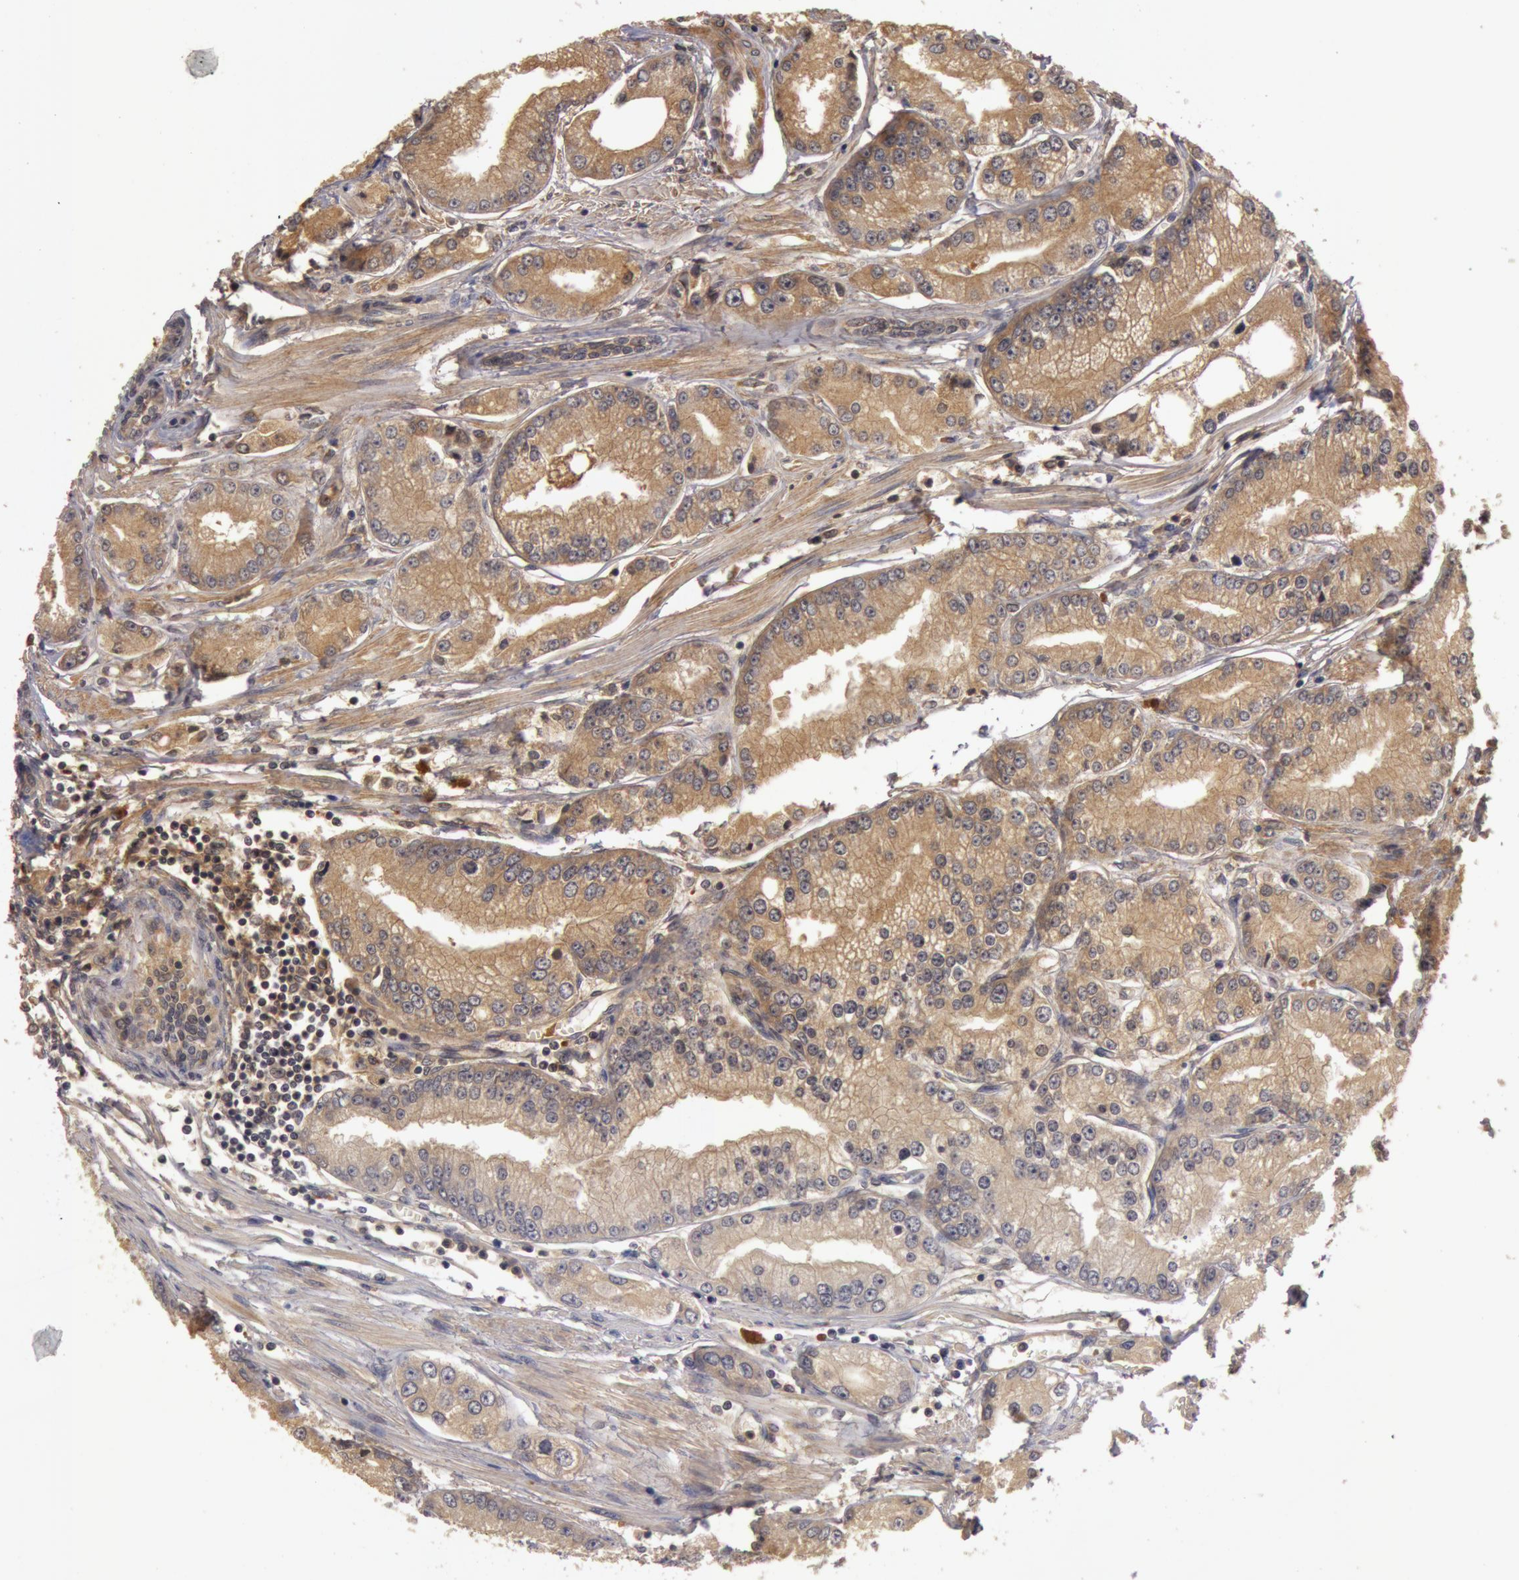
{"staining": {"intensity": "weak", "quantity": ">75%", "location": "cytoplasmic/membranous"}, "tissue": "prostate cancer", "cell_type": "Tumor cells", "image_type": "cancer", "snomed": [{"axis": "morphology", "description": "Adenocarcinoma, Medium grade"}, {"axis": "topography", "description": "Prostate"}], "caption": "Immunohistochemical staining of human prostate adenocarcinoma (medium-grade) exhibits low levels of weak cytoplasmic/membranous positivity in approximately >75% of tumor cells.", "gene": "BCHE", "patient": {"sex": "male", "age": 72}}